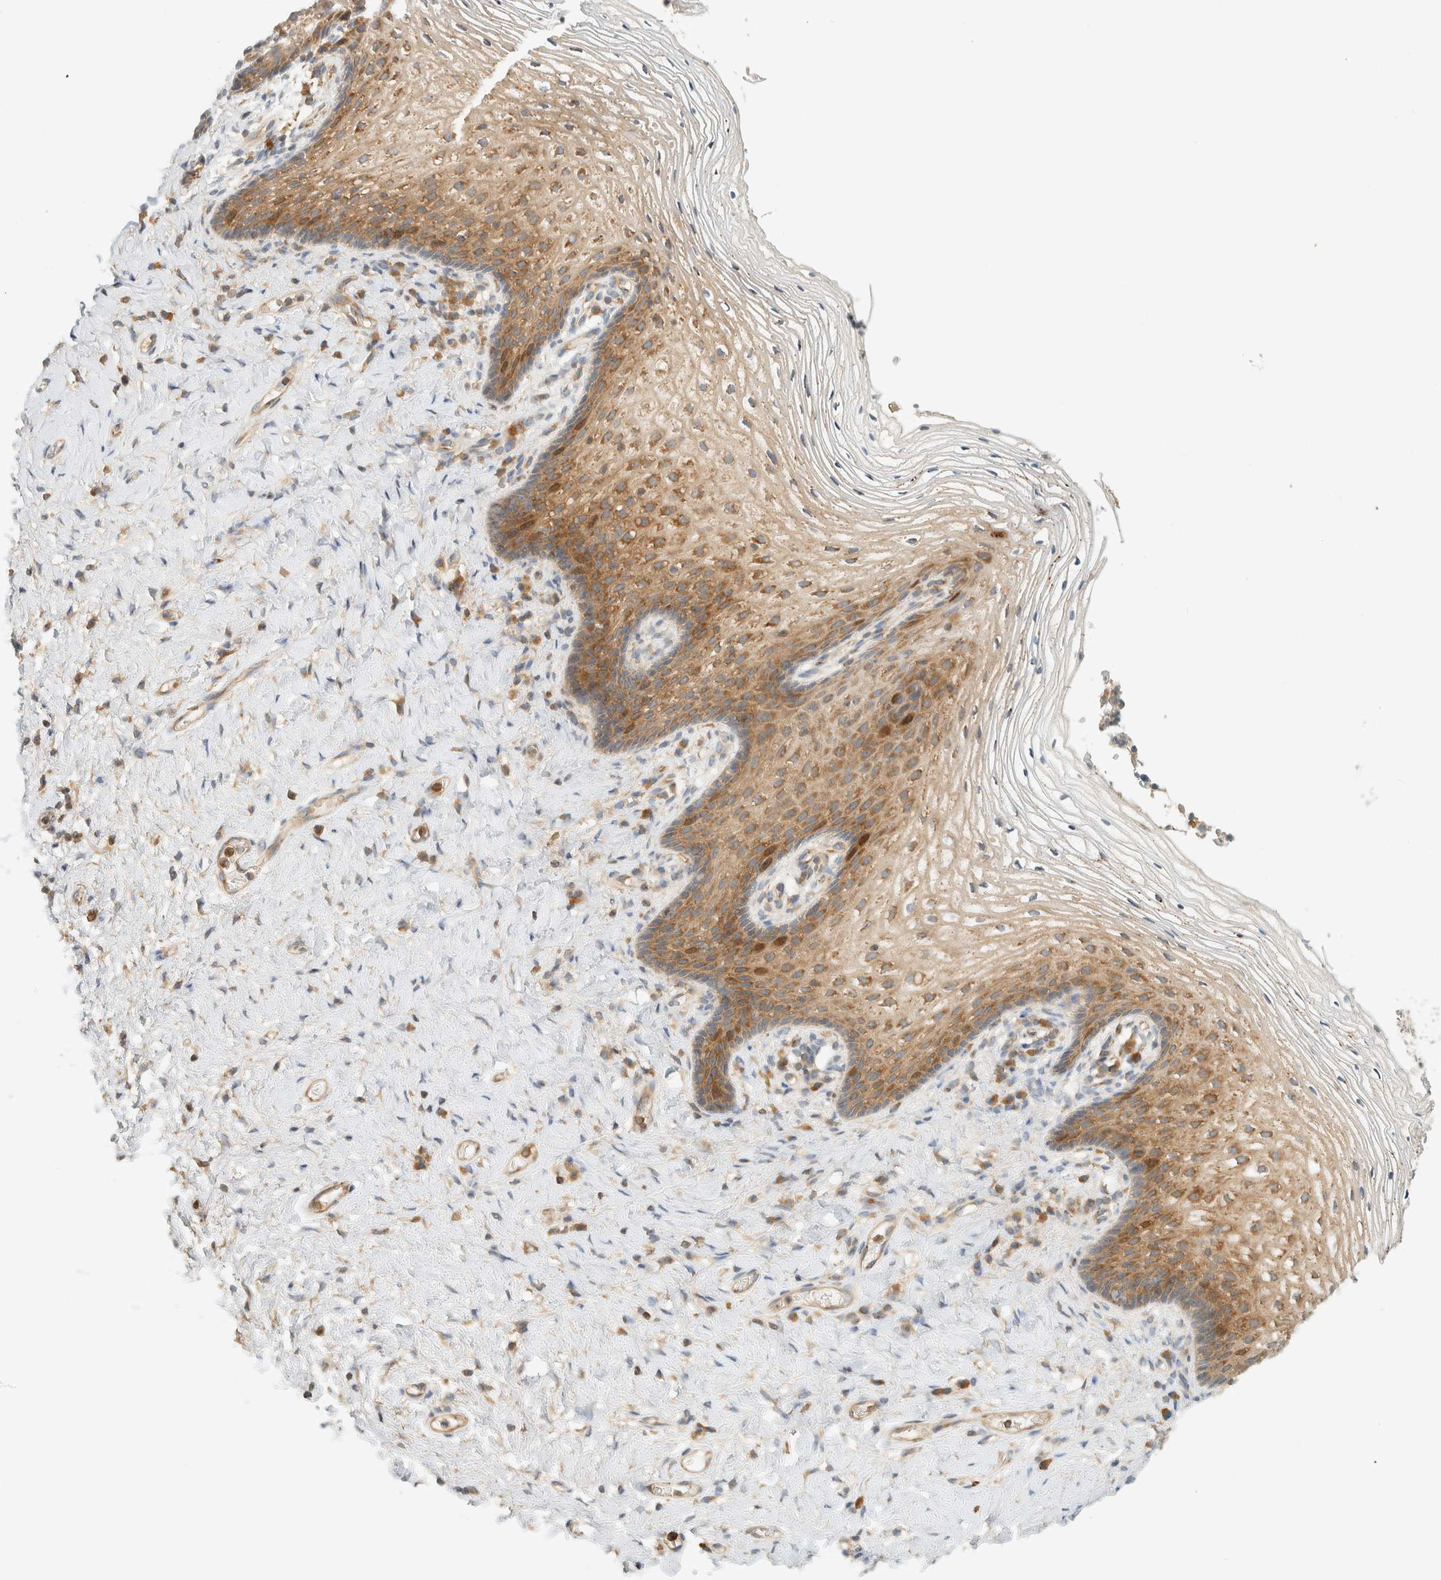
{"staining": {"intensity": "moderate", "quantity": "25%-75%", "location": "cytoplasmic/membranous"}, "tissue": "vagina", "cell_type": "Squamous epithelial cells", "image_type": "normal", "snomed": [{"axis": "morphology", "description": "Normal tissue, NOS"}, {"axis": "topography", "description": "Vagina"}], "caption": "Protein staining exhibits moderate cytoplasmic/membranous staining in about 25%-75% of squamous epithelial cells in normal vagina.", "gene": "ARFGEF1", "patient": {"sex": "female", "age": 60}}